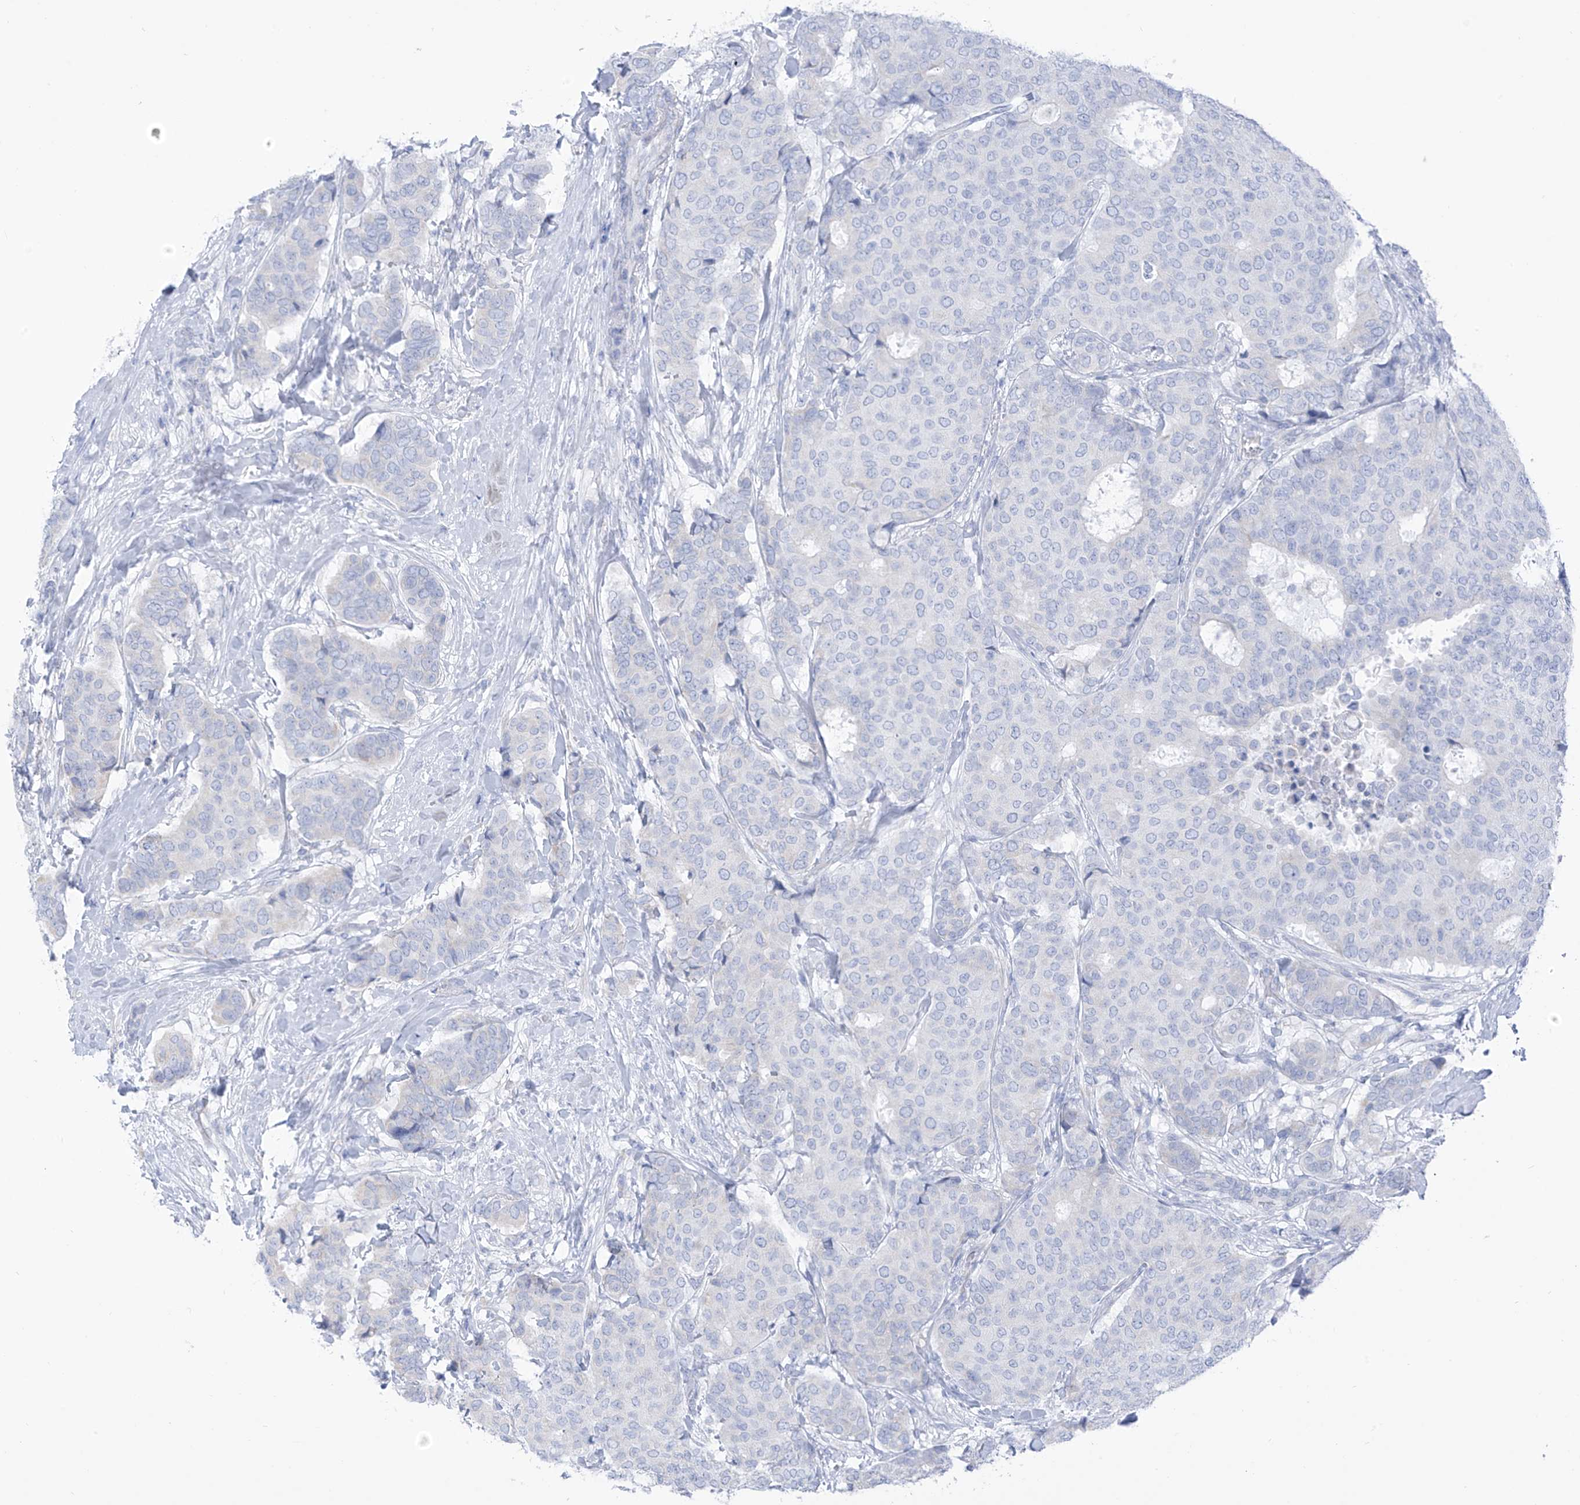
{"staining": {"intensity": "negative", "quantity": "none", "location": "none"}, "tissue": "breast cancer", "cell_type": "Tumor cells", "image_type": "cancer", "snomed": [{"axis": "morphology", "description": "Duct carcinoma"}, {"axis": "topography", "description": "Breast"}], "caption": "Tumor cells show no significant protein staining in intraductal carcinoma (breast).", "gene": "RCN2", "patient": {"sex": "female", "age": 75}}